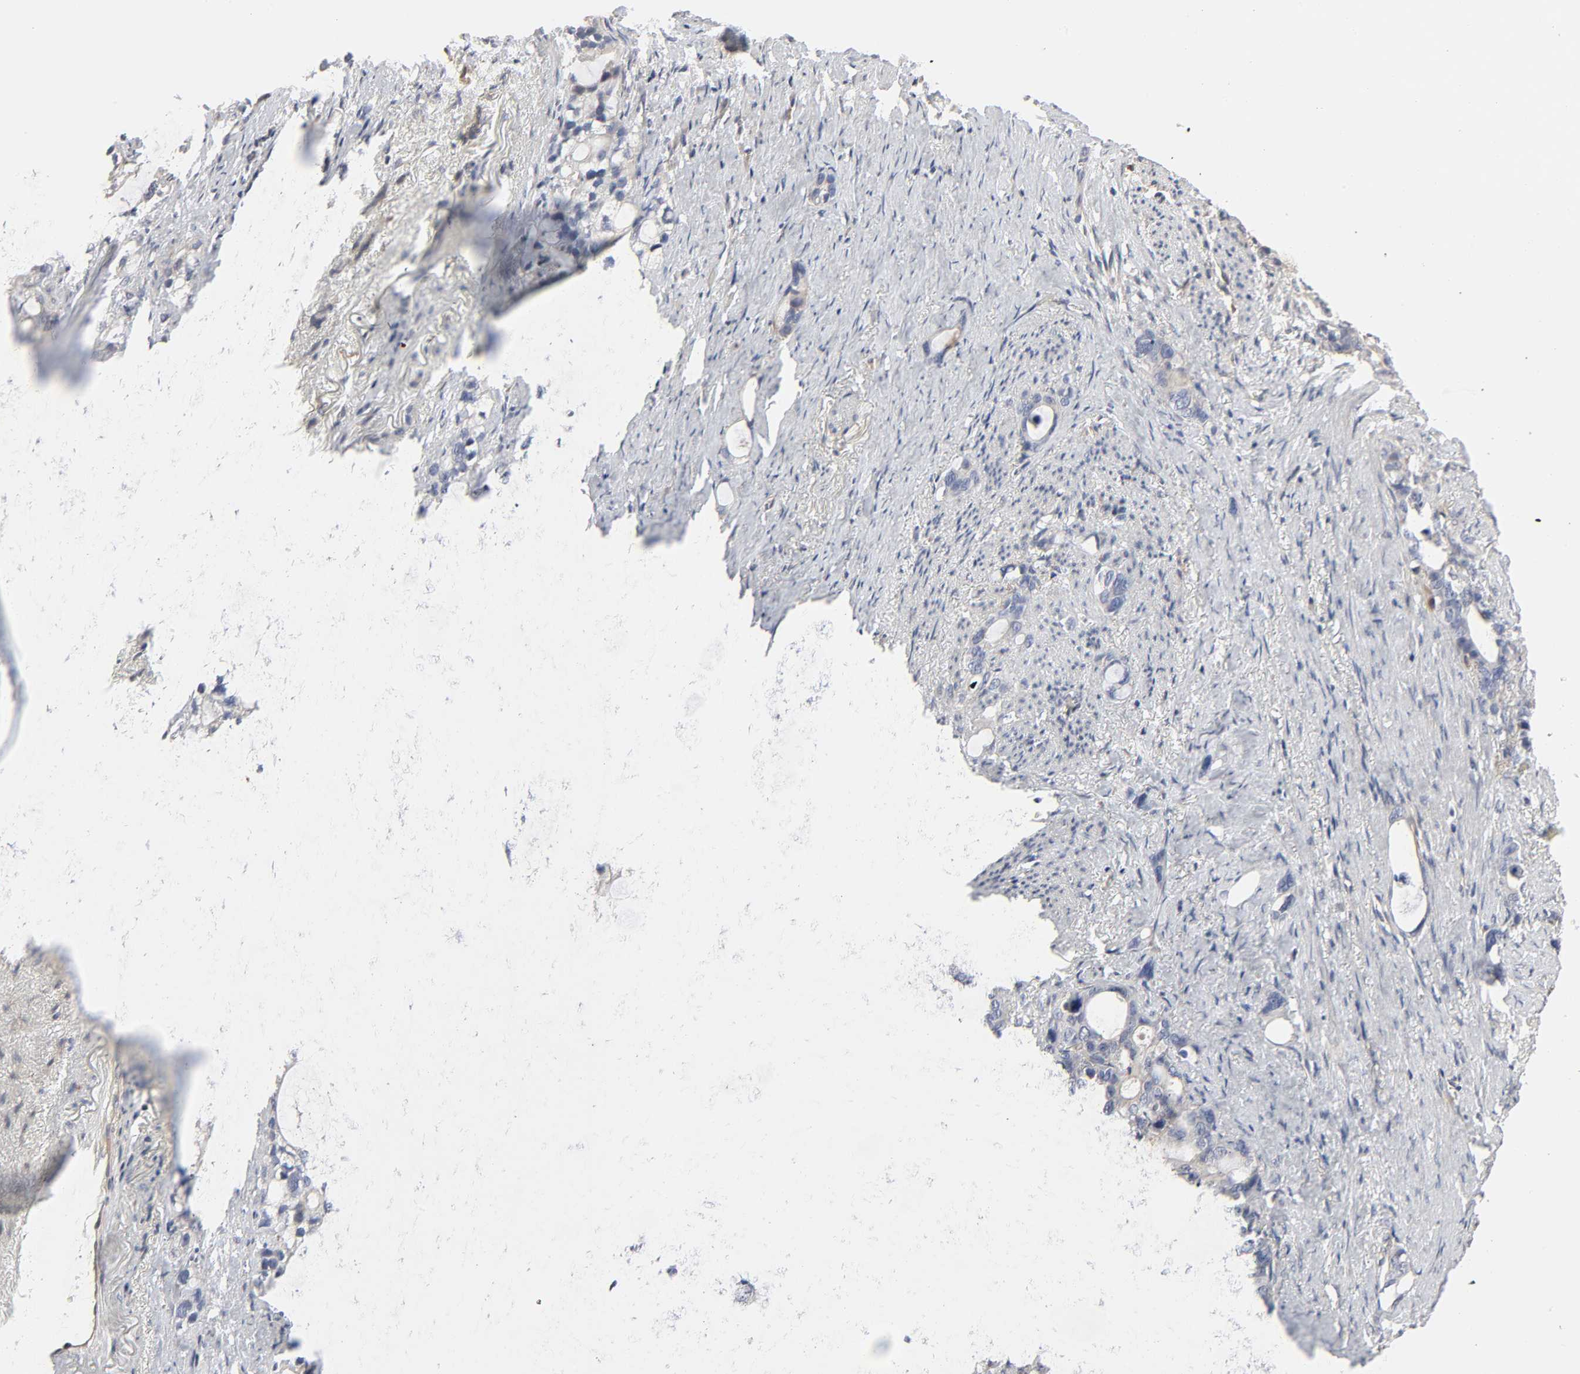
{"staining": {"intensity": "weak", "quantity": "25%-75%", "location": "cytoplasmic/membranous"}, "tissue": "stomach cancer", "cell_type": "Tumor cells", "image_type": "cancer", "snomed": [{"axis": "morphology", "description": "Adenocarcinoma, NOS"}, {"axis": "topography", "description": "Stomach"}], "caption": "Immunohistochemical staining of human adenocarcinoma (stomach) exhibits low levels of weak cytoplasmic/membranous positivity in approximately 25%-75% of tumor cells.", "gene": "NDRG2", "patient": {"sex": "female", "age": 75}}